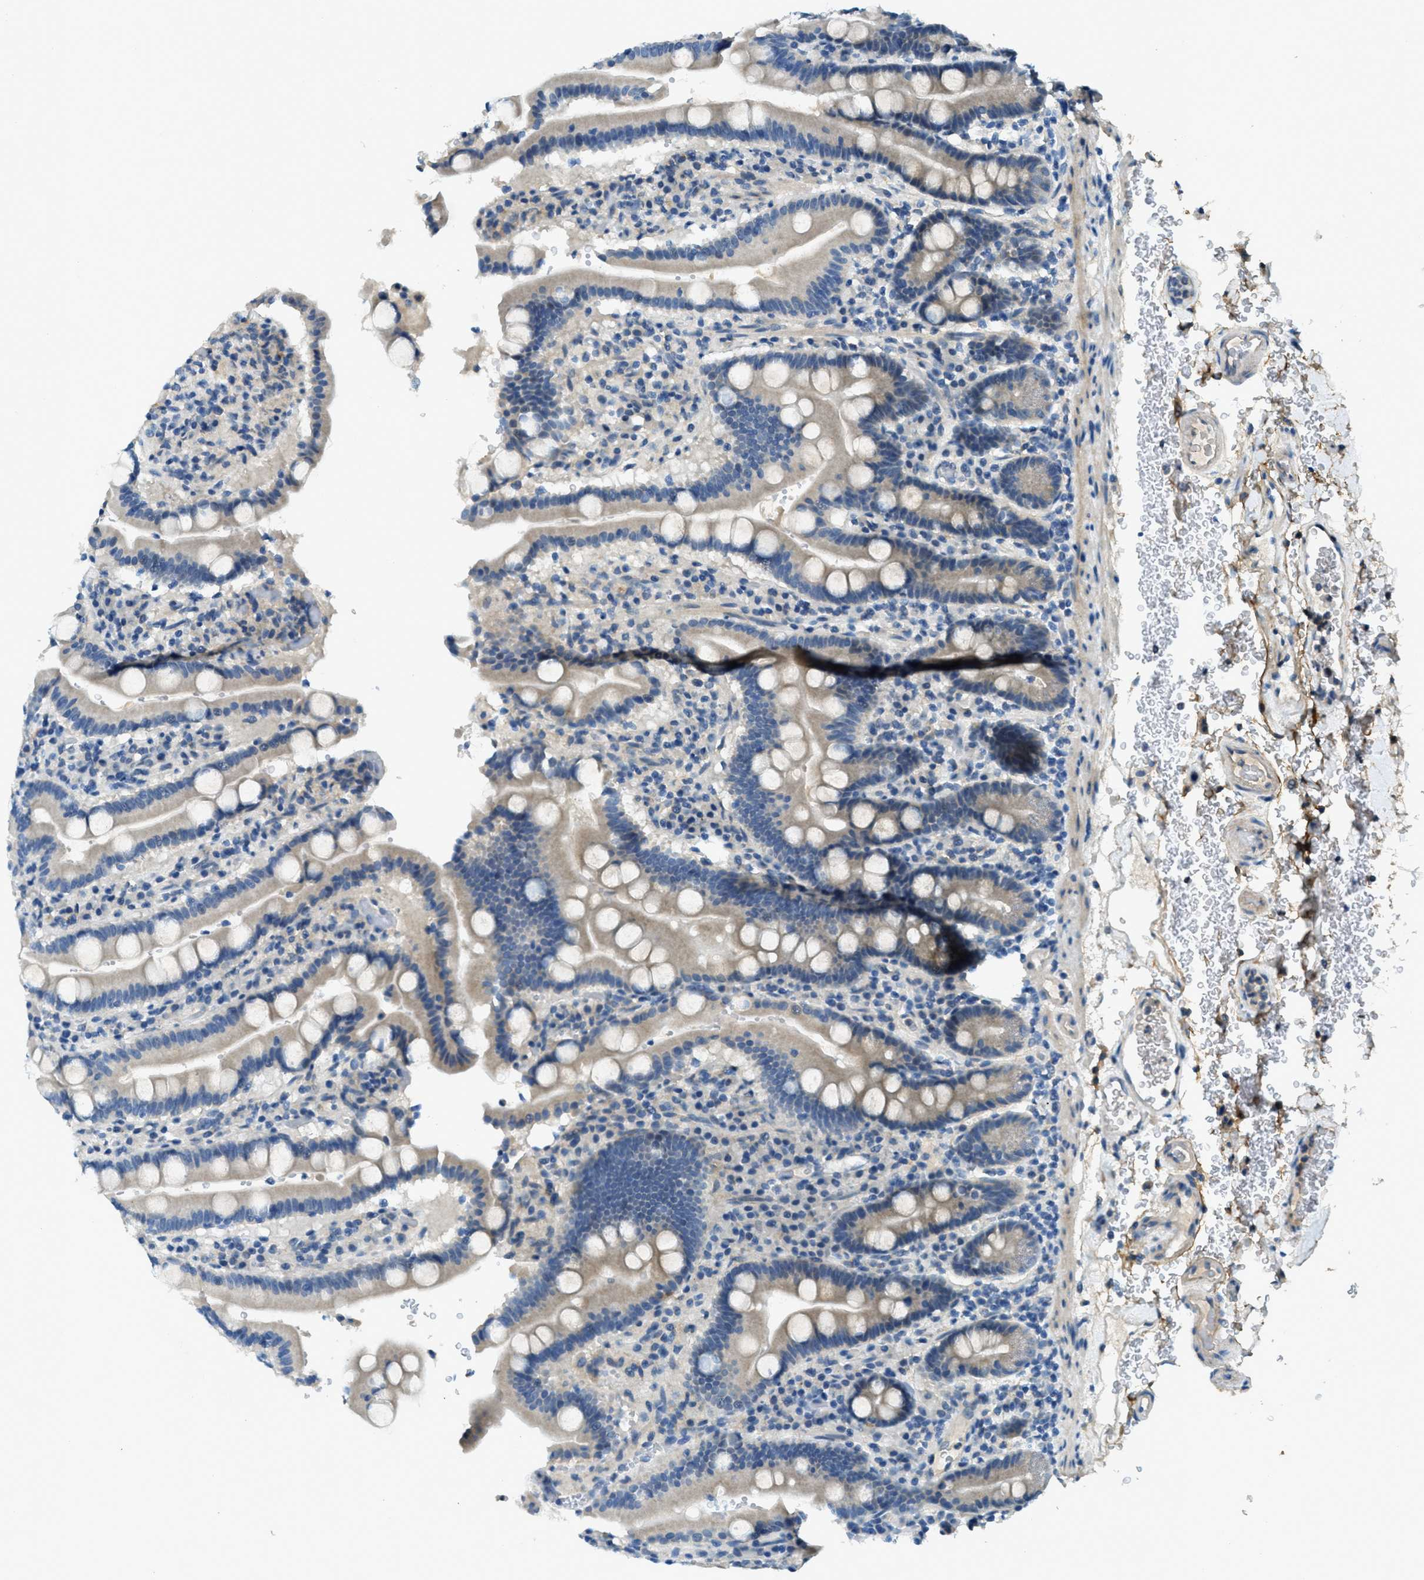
{"staining": {"intensity": "weak", "quantity": "25%-75%", "location": "cytoplasmic/membranous"}, "tissue": "duodenum", "cell_type": "Glandular cells", "image_type": "normal", "snomed": [{"axis": "morphology", "description": "Normal tissue, NOS"}, {"axis": "topography", "description": "Small intestine, NOS"}], "caption": "The immunohistochemical stain labels weak cytoplasmic/membranous staining in glandular cells of unremarkable duodenum. The protein of interest is shown in brown color, while the nuclei are stained blue.", "gene": "SNX14", "patient": {"sex": "female", "age": 71}}